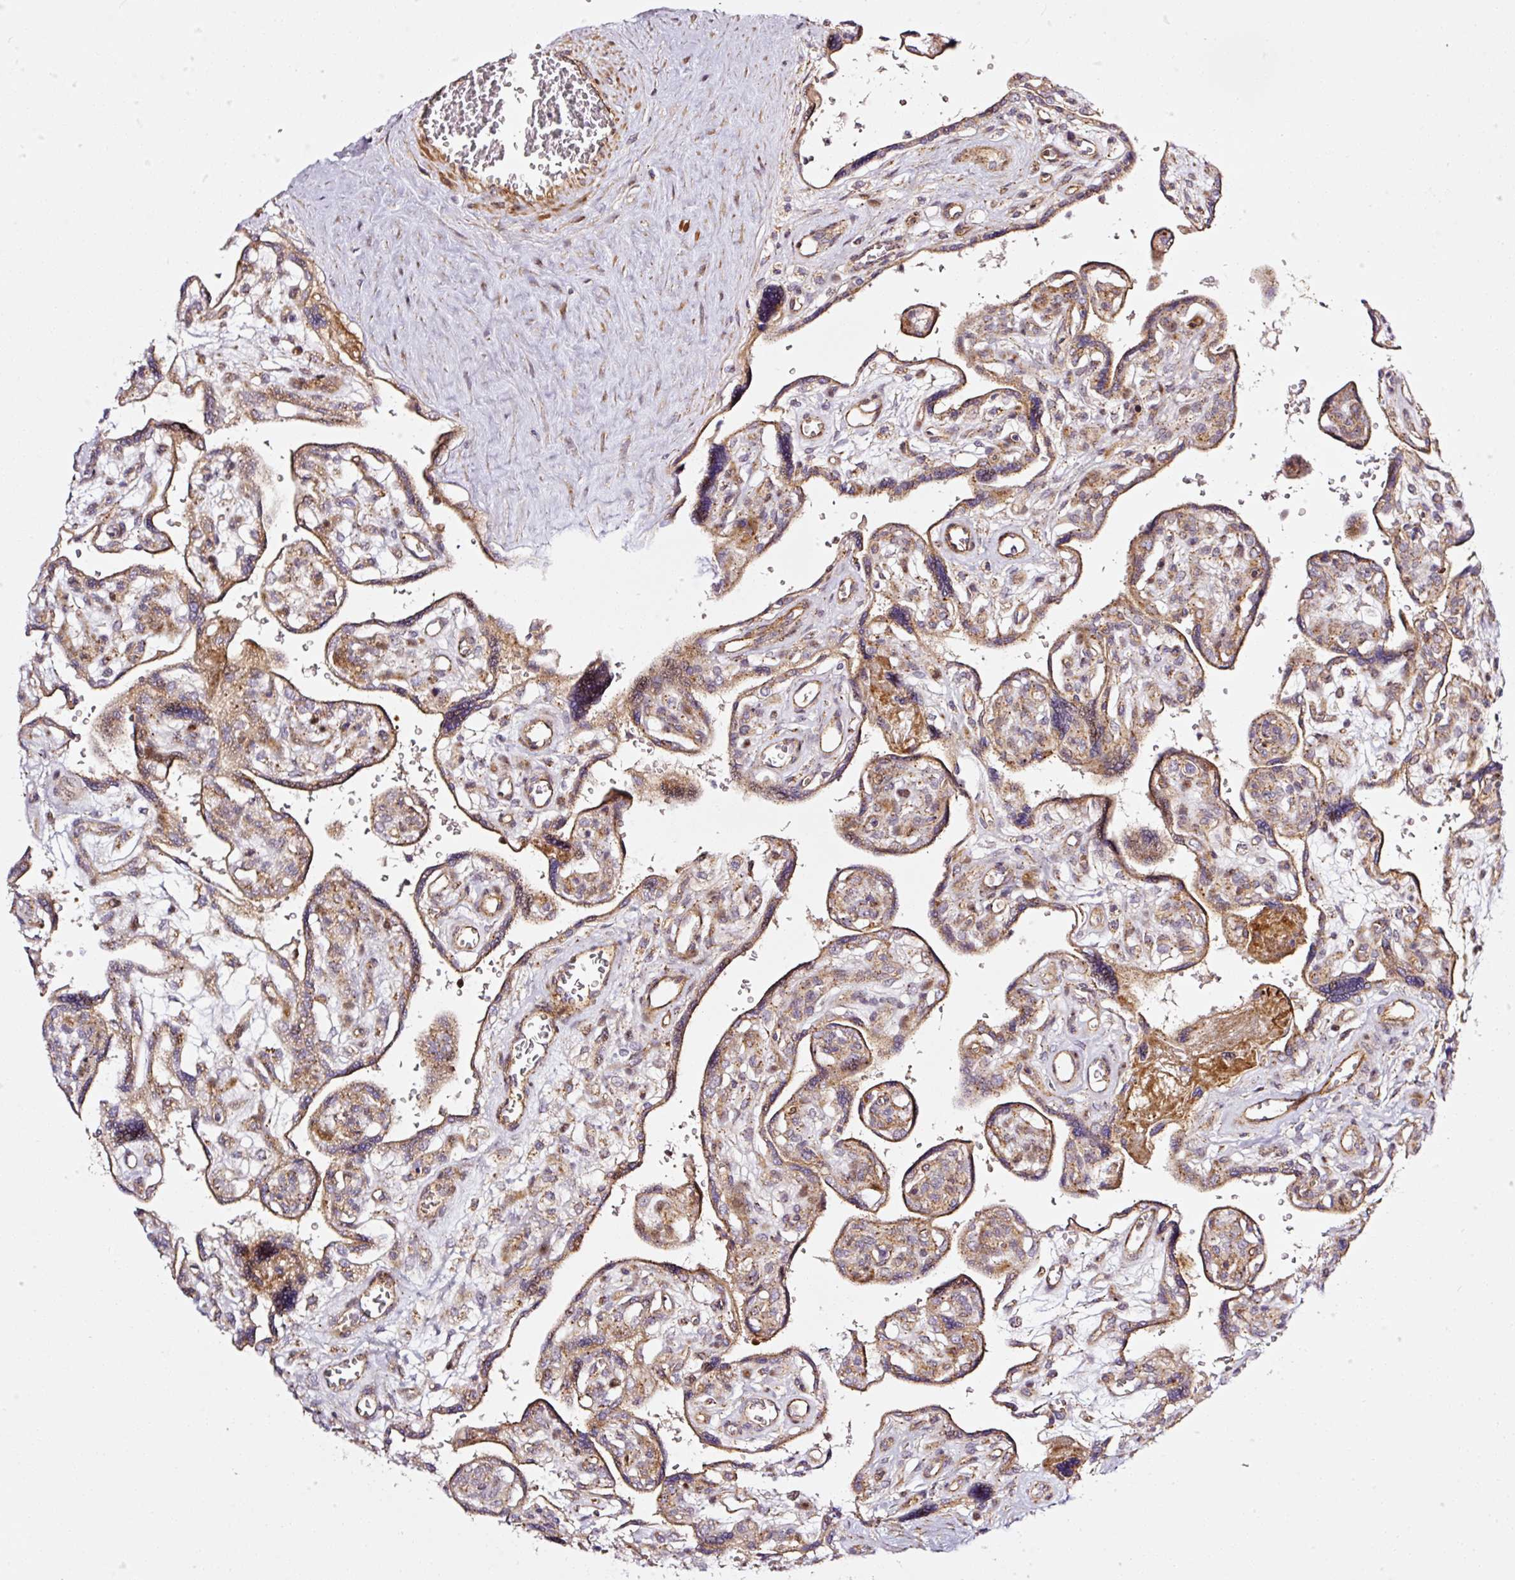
{"staining": {"intensity": "strong", "quantity": ">75%", "location": "cytoplasmic/membranous"}, "tissue": "placenta", "cell_type": "Decidual cells", "image_type": "normal", "snomed": [{"axis": "morphology", "description": "Normal tissue, NOS"}, {"axis": "topography", "description": "Placenta"}], "caption": "A high amount of strong cytoplasmic/membranous positivity is seen in approximately >75% of decidual cells in benign placenta. The staining was performed using DAB (3,3'-diaminobenzidine) to visualize the protein expression in brown, while the nuclei were stained in blue with hematoxylin (Magnification: 20x).", "gene": "ANKRD20A1", "patient": {"sex": "female", "age": 39}}